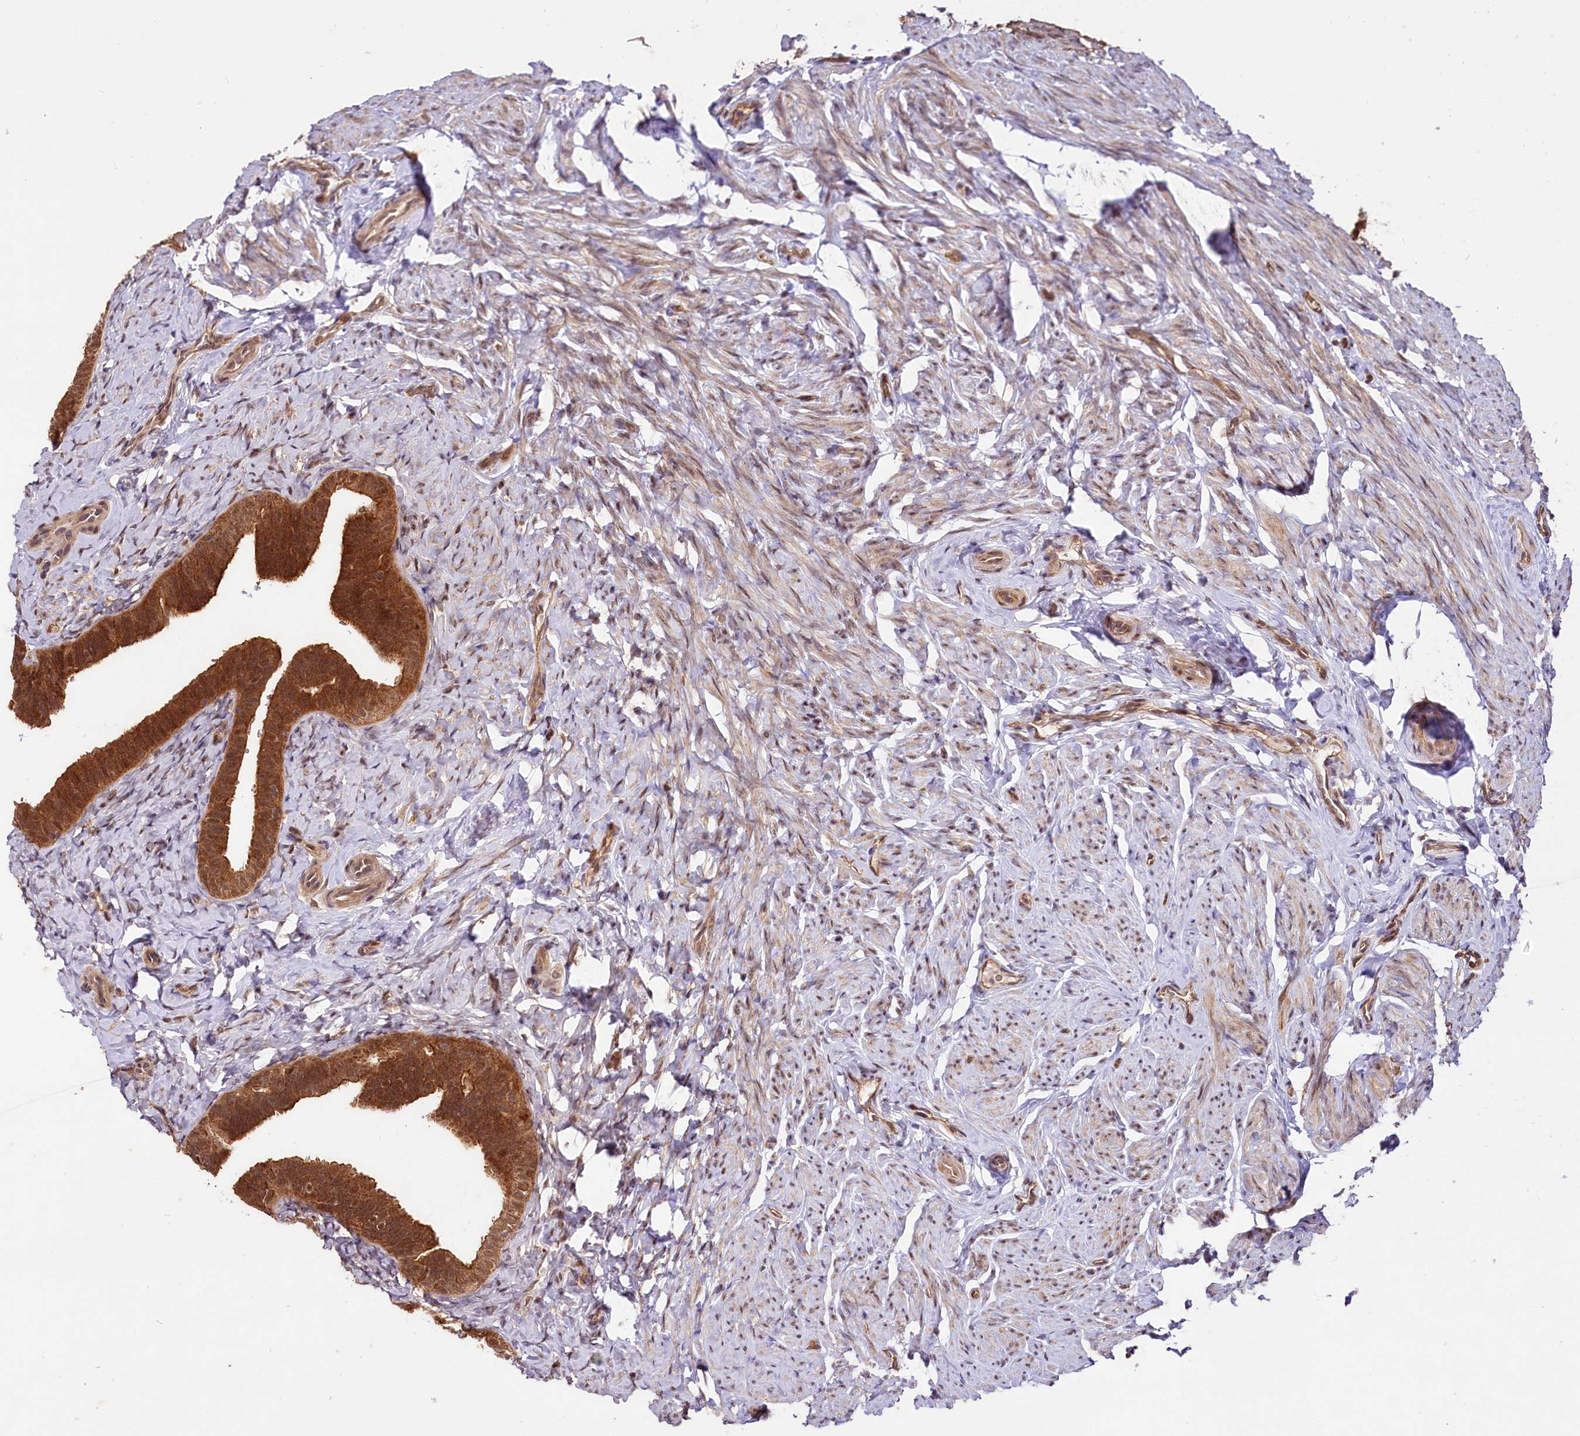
{"staining": {"intensity": "strong", "quantity": ">75%", "location": "cytoplasmic/membranous,nuclear"}, "tissue": "fallopian tube", "cell_type": "Glandular cells", "image_type": "normal", "snomed": [{"axis": "morphology", "description": "Normal tissue, NOS"}, {"axis": "topography", "description": "Fallopian tube"}], "caption": "Immunohistochemistry micrograph of benign human fallopian tube stained for a protein (brown), which exhibits high levels of strong cytoplasmic/membranous,nuclear positivity in approximately >75% of glandular cells.", "gene": "UBE3A", "patient": {"sex": "female", "age": 39}}